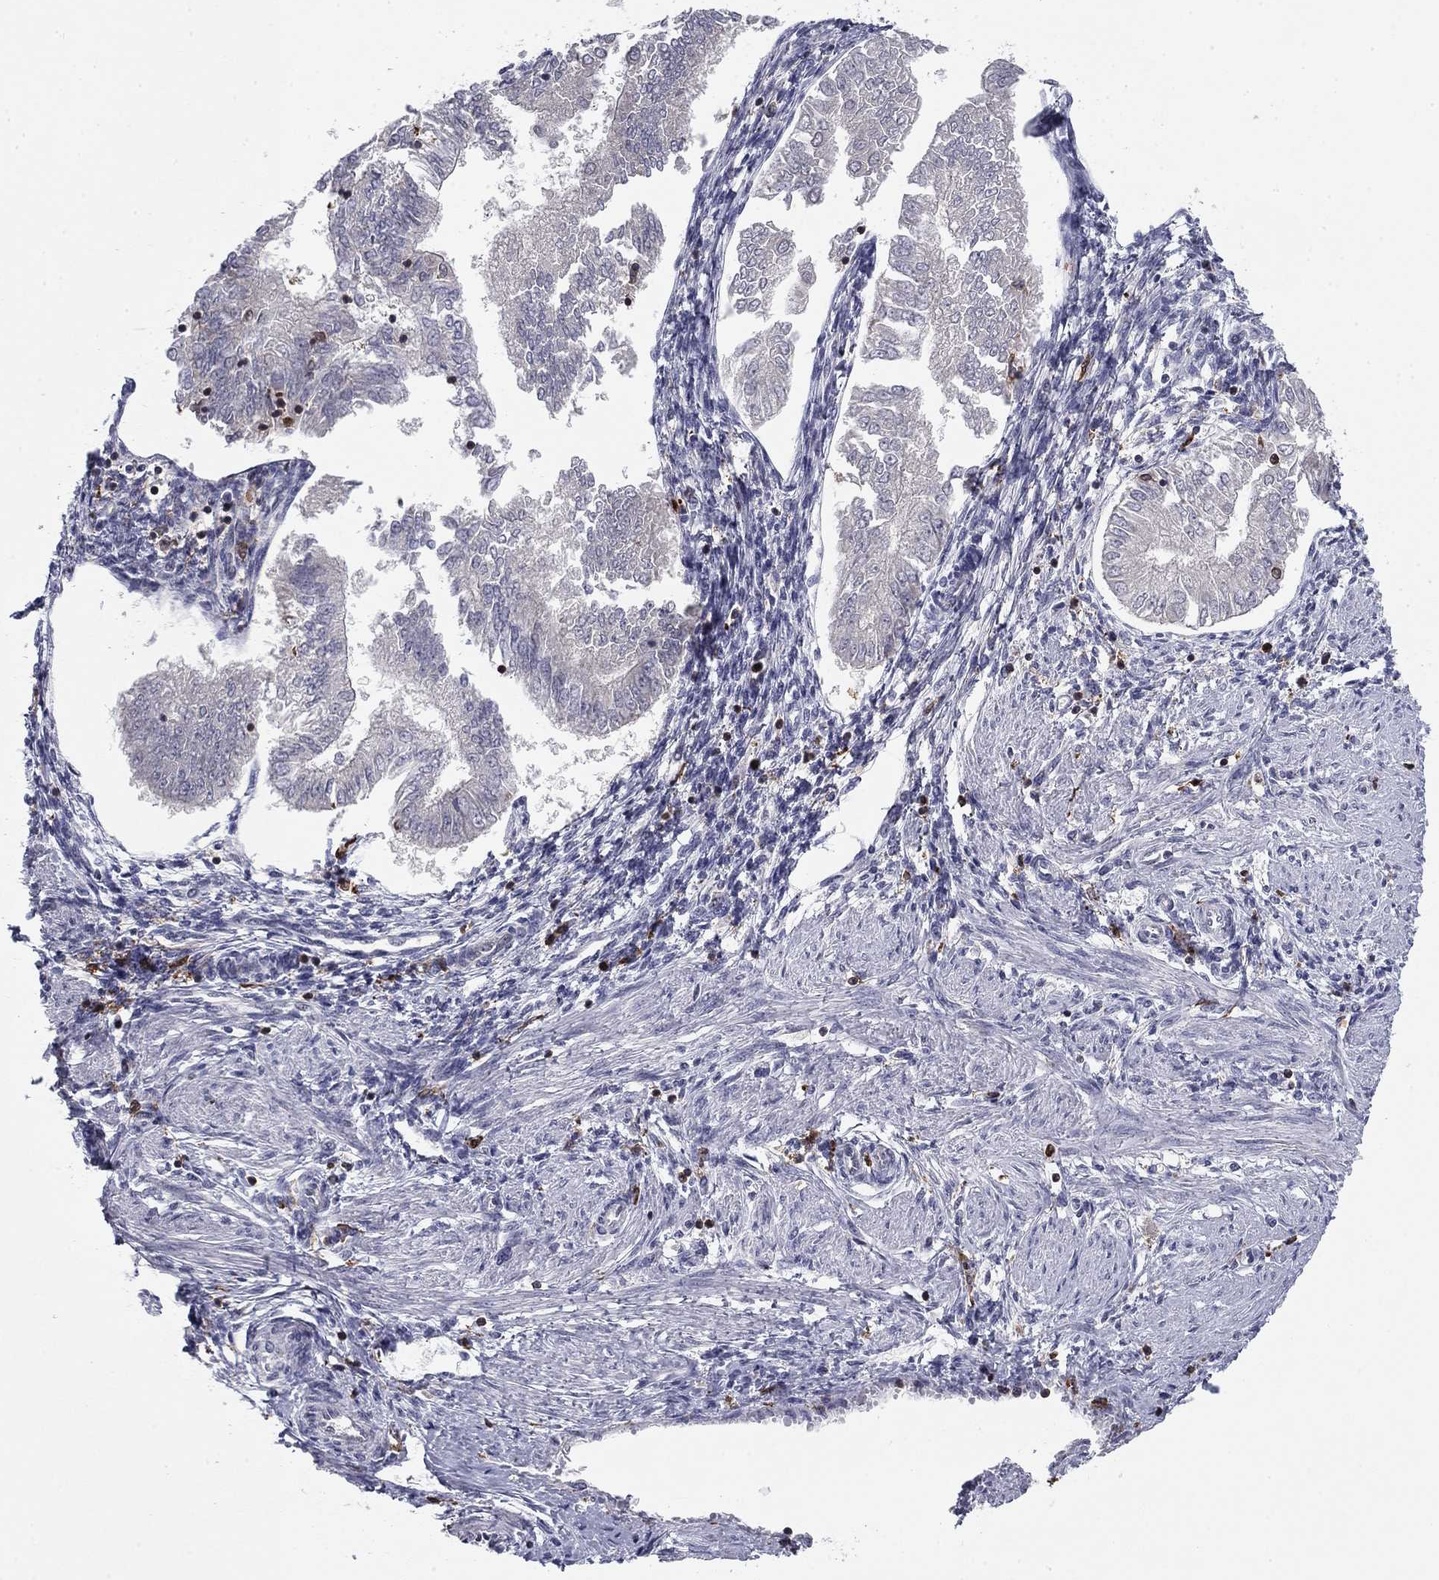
{"staining": {"intensity": "negative", "quantity": "none", "location": "none"}, "tissue": "endometrial cancer", "cell_type": "Tumor cells", "image_type": "cancer", "snomed": [{"axis": "morphology", "description": "Adenocarcinoma, NOS"}, {"axis": "topography", "description": "Endometrium"}], "caption": "This is a image of IHC staining of endometrial cancer, which shows no positivity in tumor cells. Nuclei are stained in blue.", "gene": "PLCB2", "patient": {"sex": "female", "age": 53}}